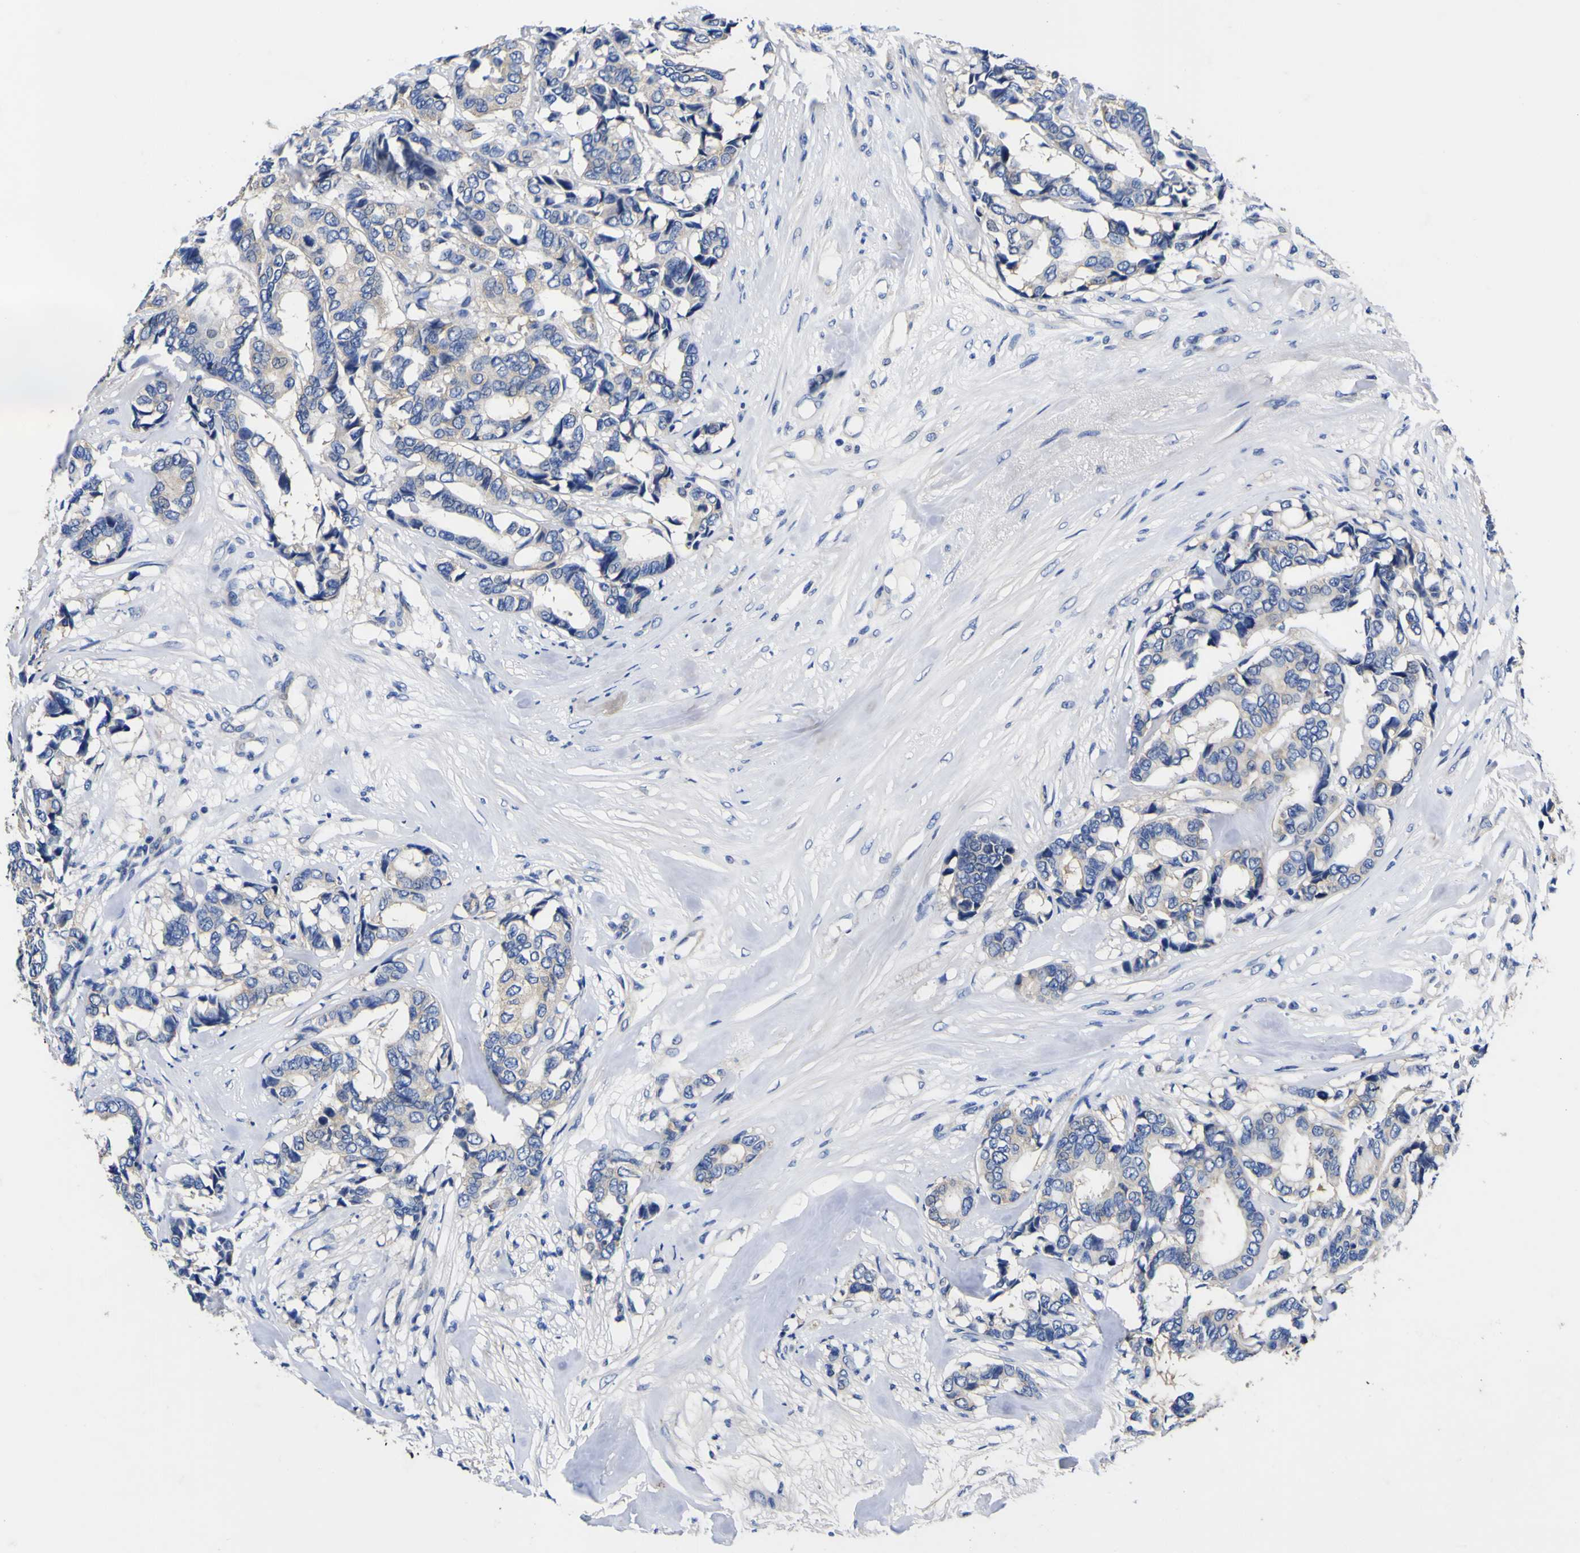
{"staining": {"intensity": "negative", "quantity": "none", "location": "none"}, "tissue": "breast cancer", "cell_type": "Tumor cells", "image_type": "cancer", "snomed": [{"axis": "morphology", "description": "Duct carcinoma"}, {"axis": "topography", "description": "Breast"}], "caption": "Tumor cells are negative for brown protein staining in breast invasive ductal carcinoma.", "gene": "VASN", "patient": {"sex": "female", "age": 87}}